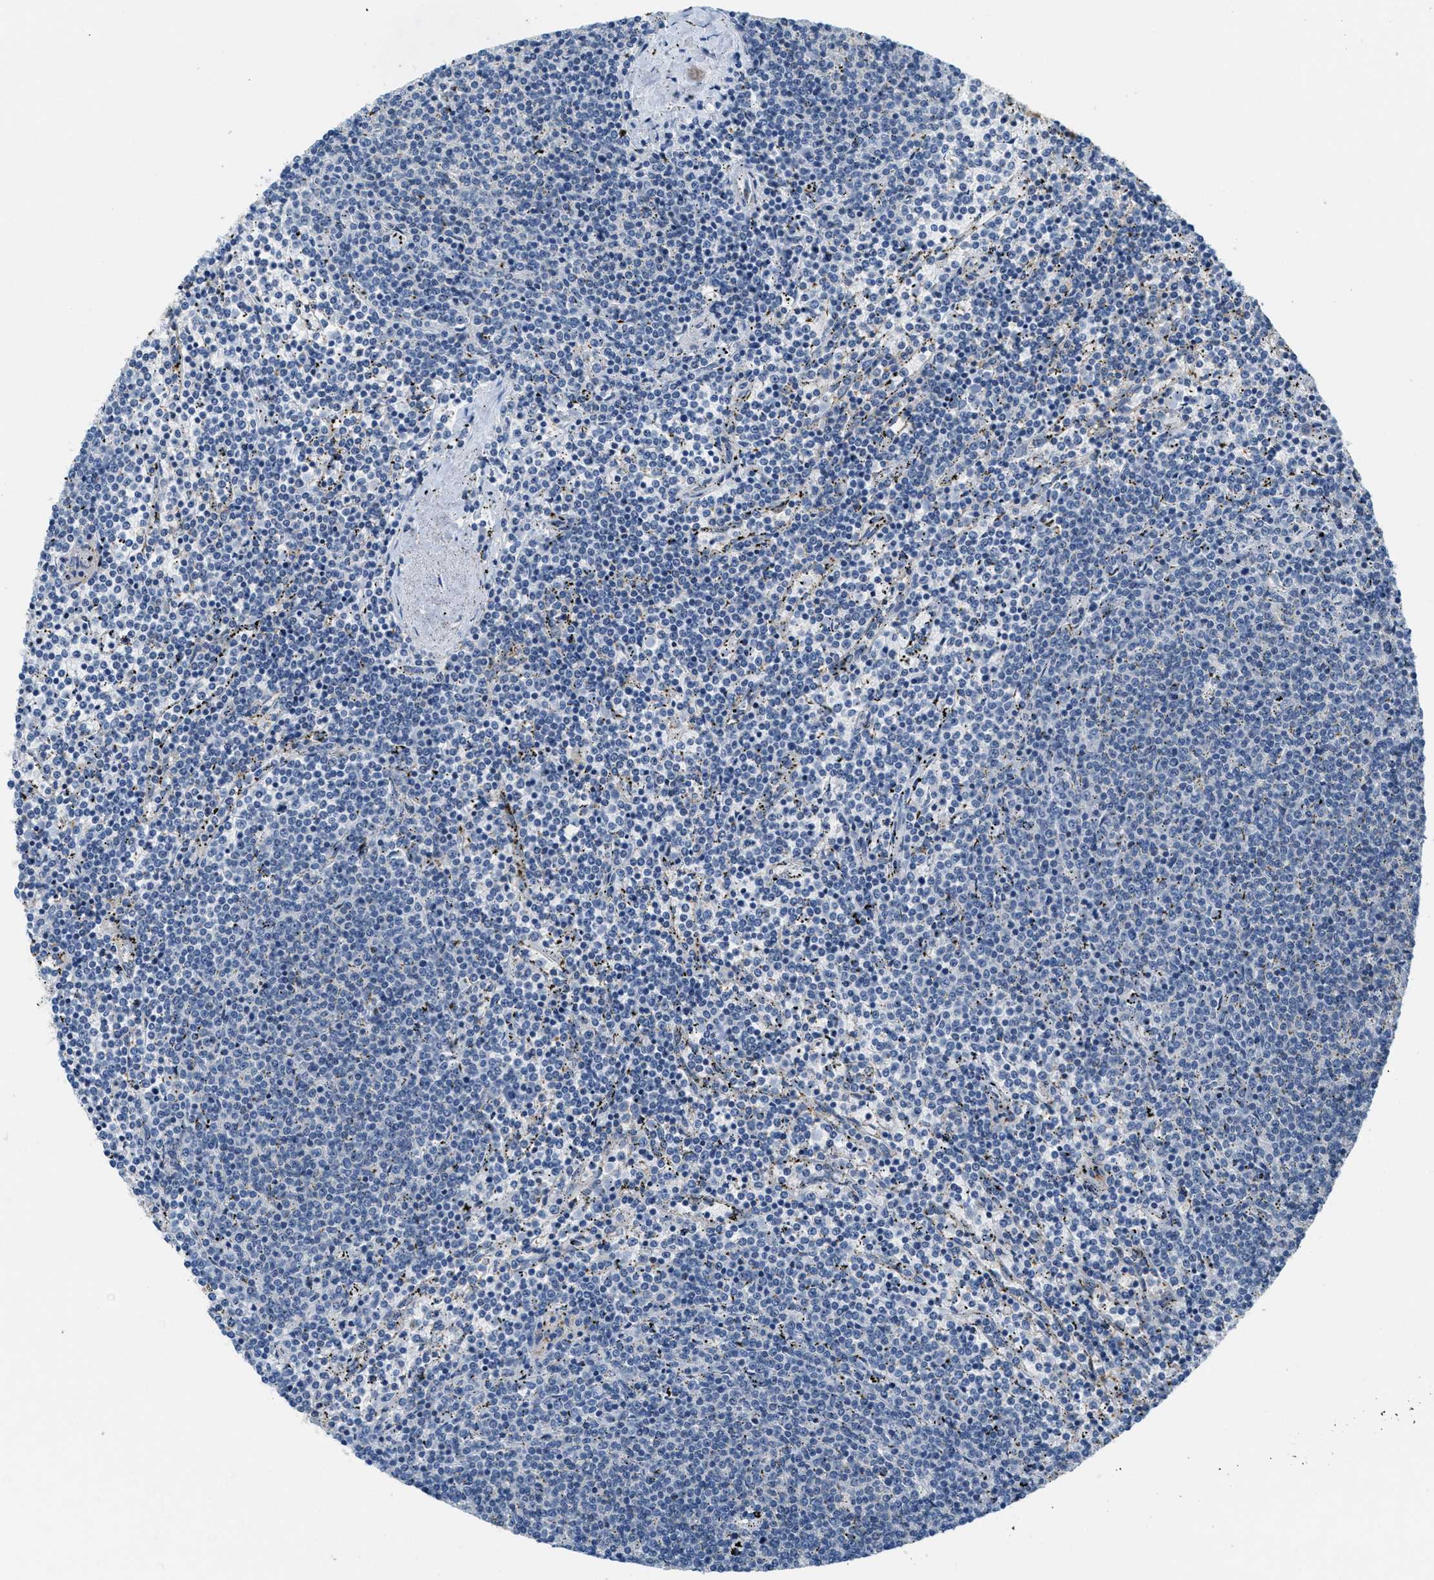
{"staining": {"intensity": "negative", "quantity": "none", "location": "none"}, "tissue": "lymphoma", "cell_type": "Tumor cells", "image_type": "cancer", "snomed": [{"axis": "morphology", "description": "Malignant lymphoma, non-Hodgkin's type, Low grade"}, {"axis": "topography", "description": "Spleen"}], "caption": "Tumor cells show no significant positivity in low-grade malignant lymphoma, non-Hodgkin's type.", "gene": "MAPRE2", "patient": {"sex": "female", "age": 50}}